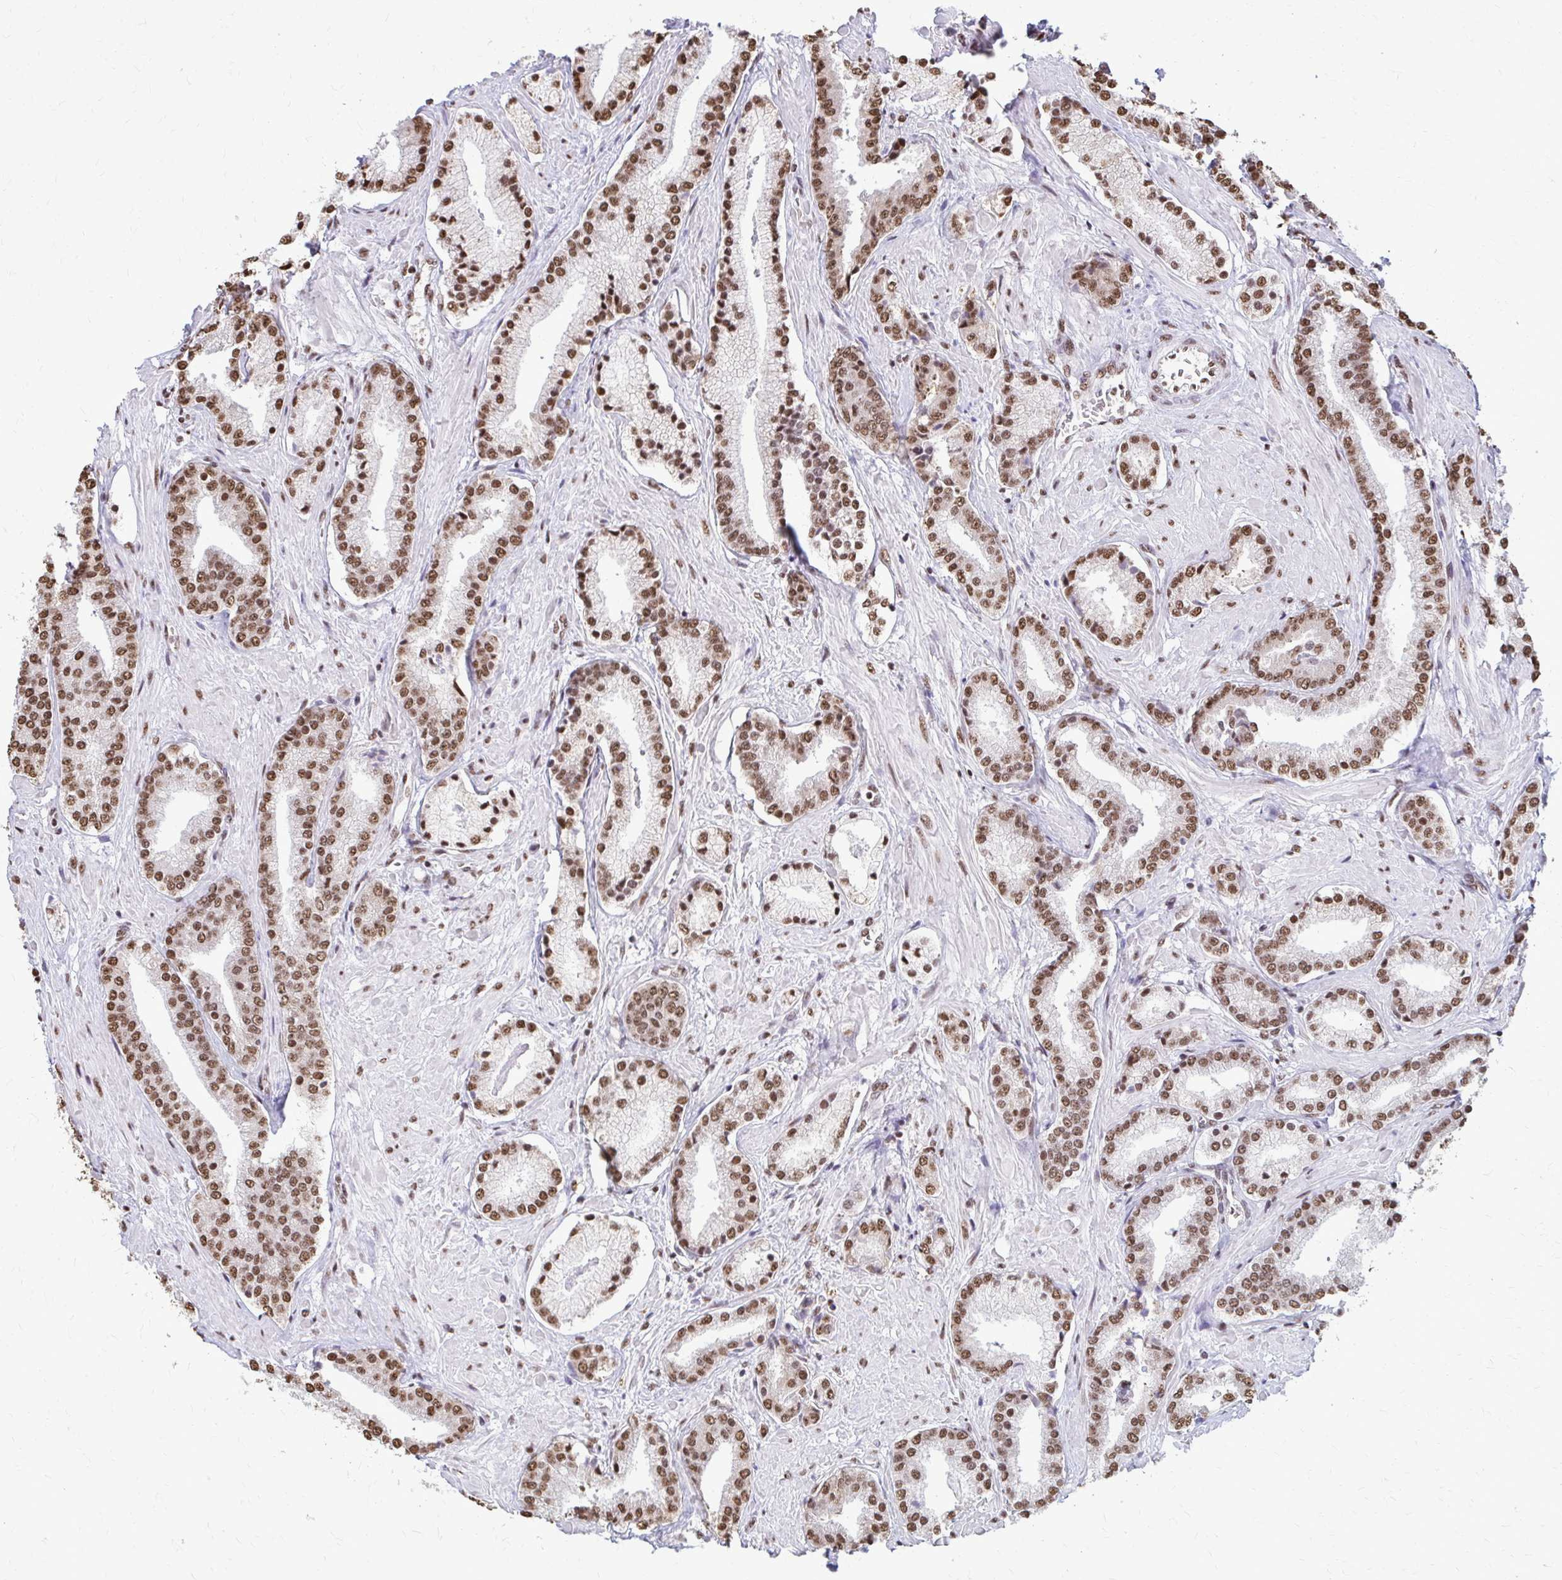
{"staining": {"intensity": "moderate", "quantity": ">75%", "location": "nuclear"}, "tissue": "prostate cancer", "cell_type": "Tumor cells", "image_type": "cancer", "snomed": [{"axis": "morphology", "description": "Adenocarcinoma, High grade"}, {"axis": "topography", "description": "Prostate"}], "caption": "Immunohistochemical staining of prostate adenocarcinoma (high-grade) demonstrates medium levels of moderate nuclear staining in about >75% of tumor cells.", "gene": "SNRPA", "patient": {"sex": "male", "age": 56}}